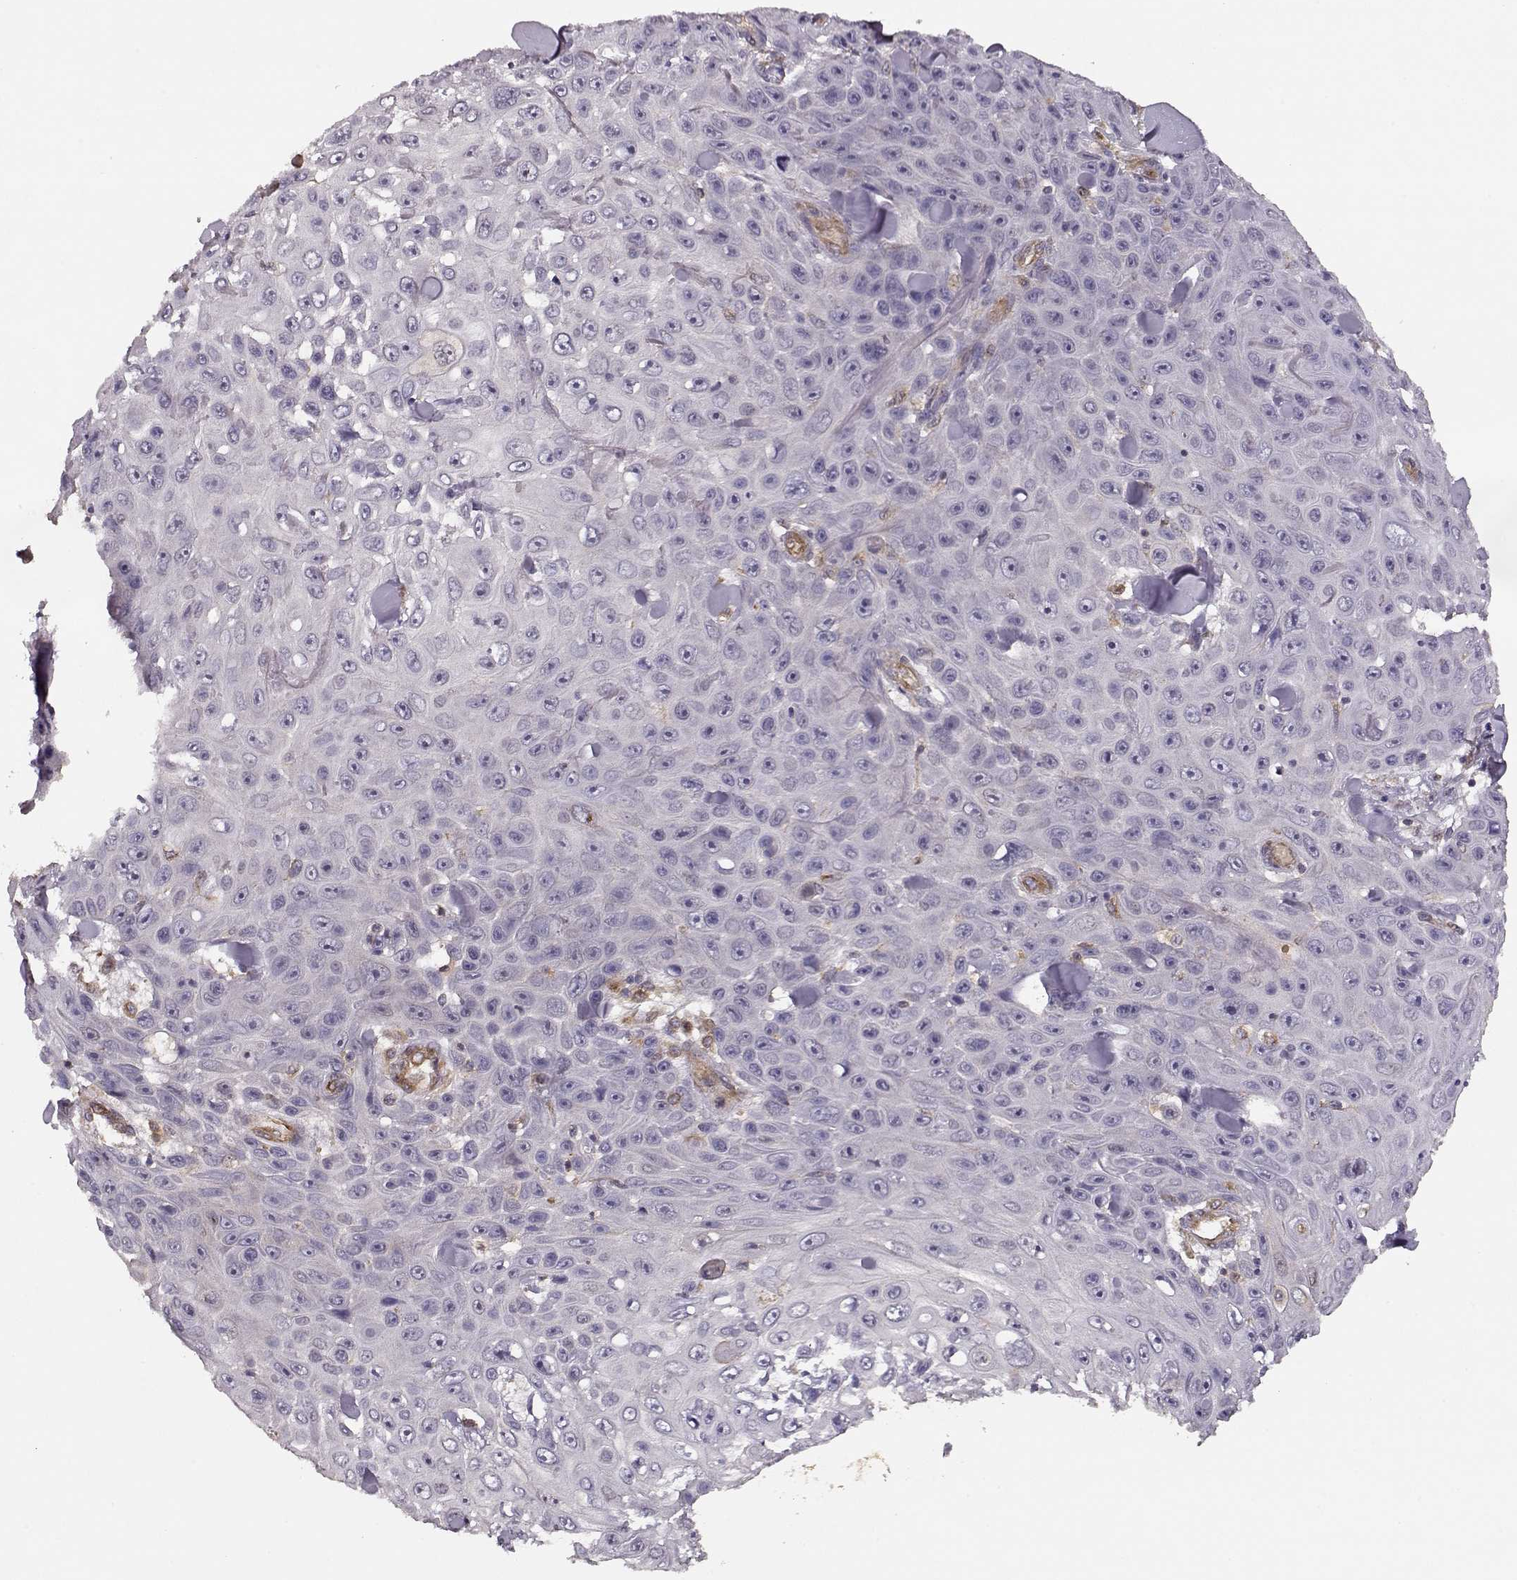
{"staining": {"intensity": "negative", "quantity": "none", "location": "none"}, "tissue": "skin cancer", "cell_type": "Tumor cells", "image_type": "cancer", "snomed": [{"axis": "morphology", "description": "Squamous cell carcinoma, NOS"}, {"axis": "topography", "description": "Skin"}], "caption": "There is no significant positivity in tumor cells of skin cancer.", "gene": "ARHGEF2", "patient": {"sex": "male", "age": 82}}